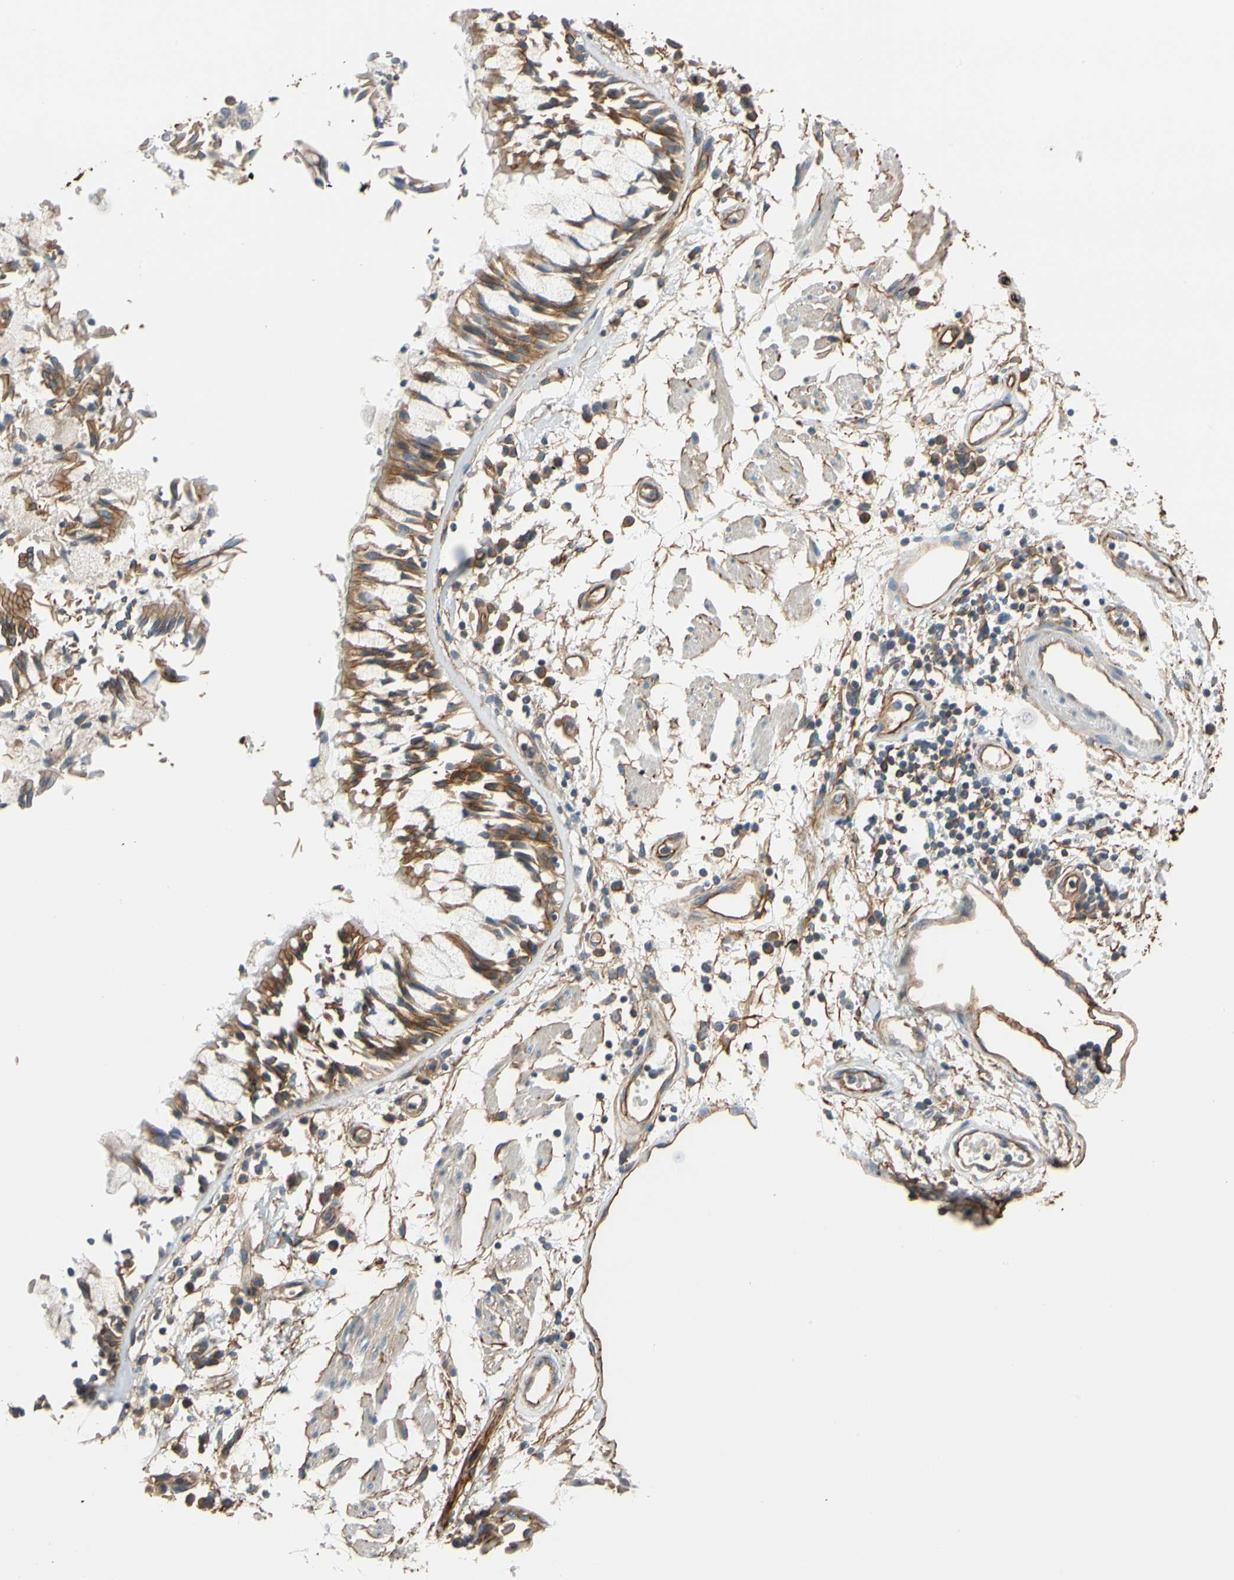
{"staining": {"intensity": "moderate", "quantity": ">75%", "location": "cytoplasmic/membranous"}, "tissue": "adipose tissue", "cell_type": "Adipocytes", "image_type": "normal", "snomed": [{"axis": "morphology", "description": "Normal tissue, NOS"}, {"axis": "morphology", "description": "Adenocarcinoma, NOS"}, {"axis": "topography", "description": "Cartilage tissue"}, {"axis": "topography", "description": "Bronchus"}, {"axis": "topography", "description": "Lung"}], "caption": "Adipocytes display medium levels of moderate cytoplasmic/membranous positivity in about >75% of cells in normal human adipose tissue.", "gene": "SPTAN1", "patient": {"sex": "female", "age": 67}}